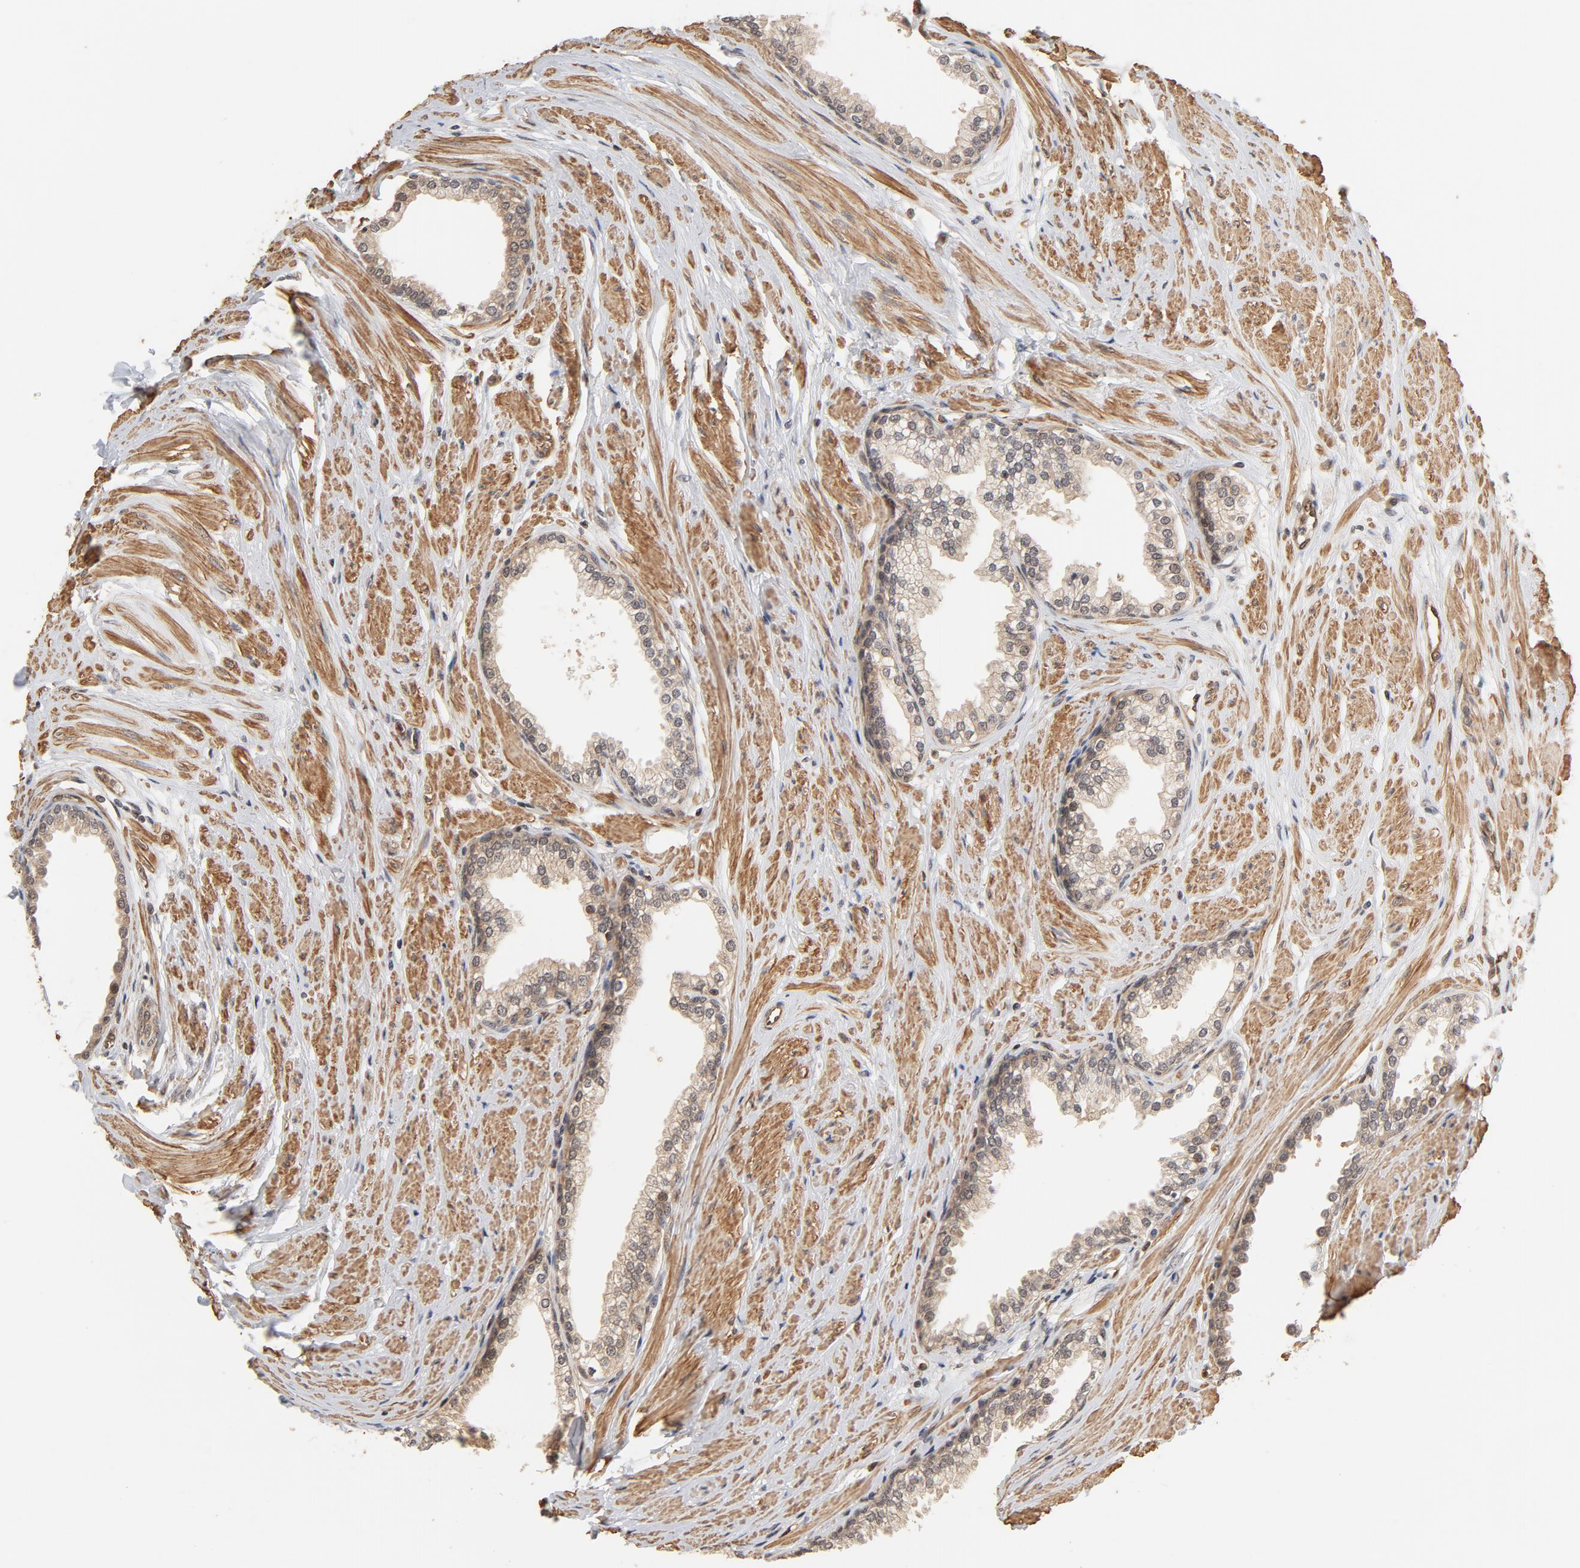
{"staining": {"intensity": "moderate", "quantity": ">75%", "location": "cytoplasmic/membranous"}, "tissue": "prostate", "cell_type": "Glandular cells", "image_type": "normal", "snomed": [{"axis": "morphology", "description": "Normal tissue, NOS"}, {"axis": "topography", "description": "Prostate"}], "caption": "A brown stain shows moderate cytoplasmic/membranous positivity of a protein in glandular cells of unremarkable human prostate.", "gene": "CDC37", "patient": {"sex": "male", "age": 64}}